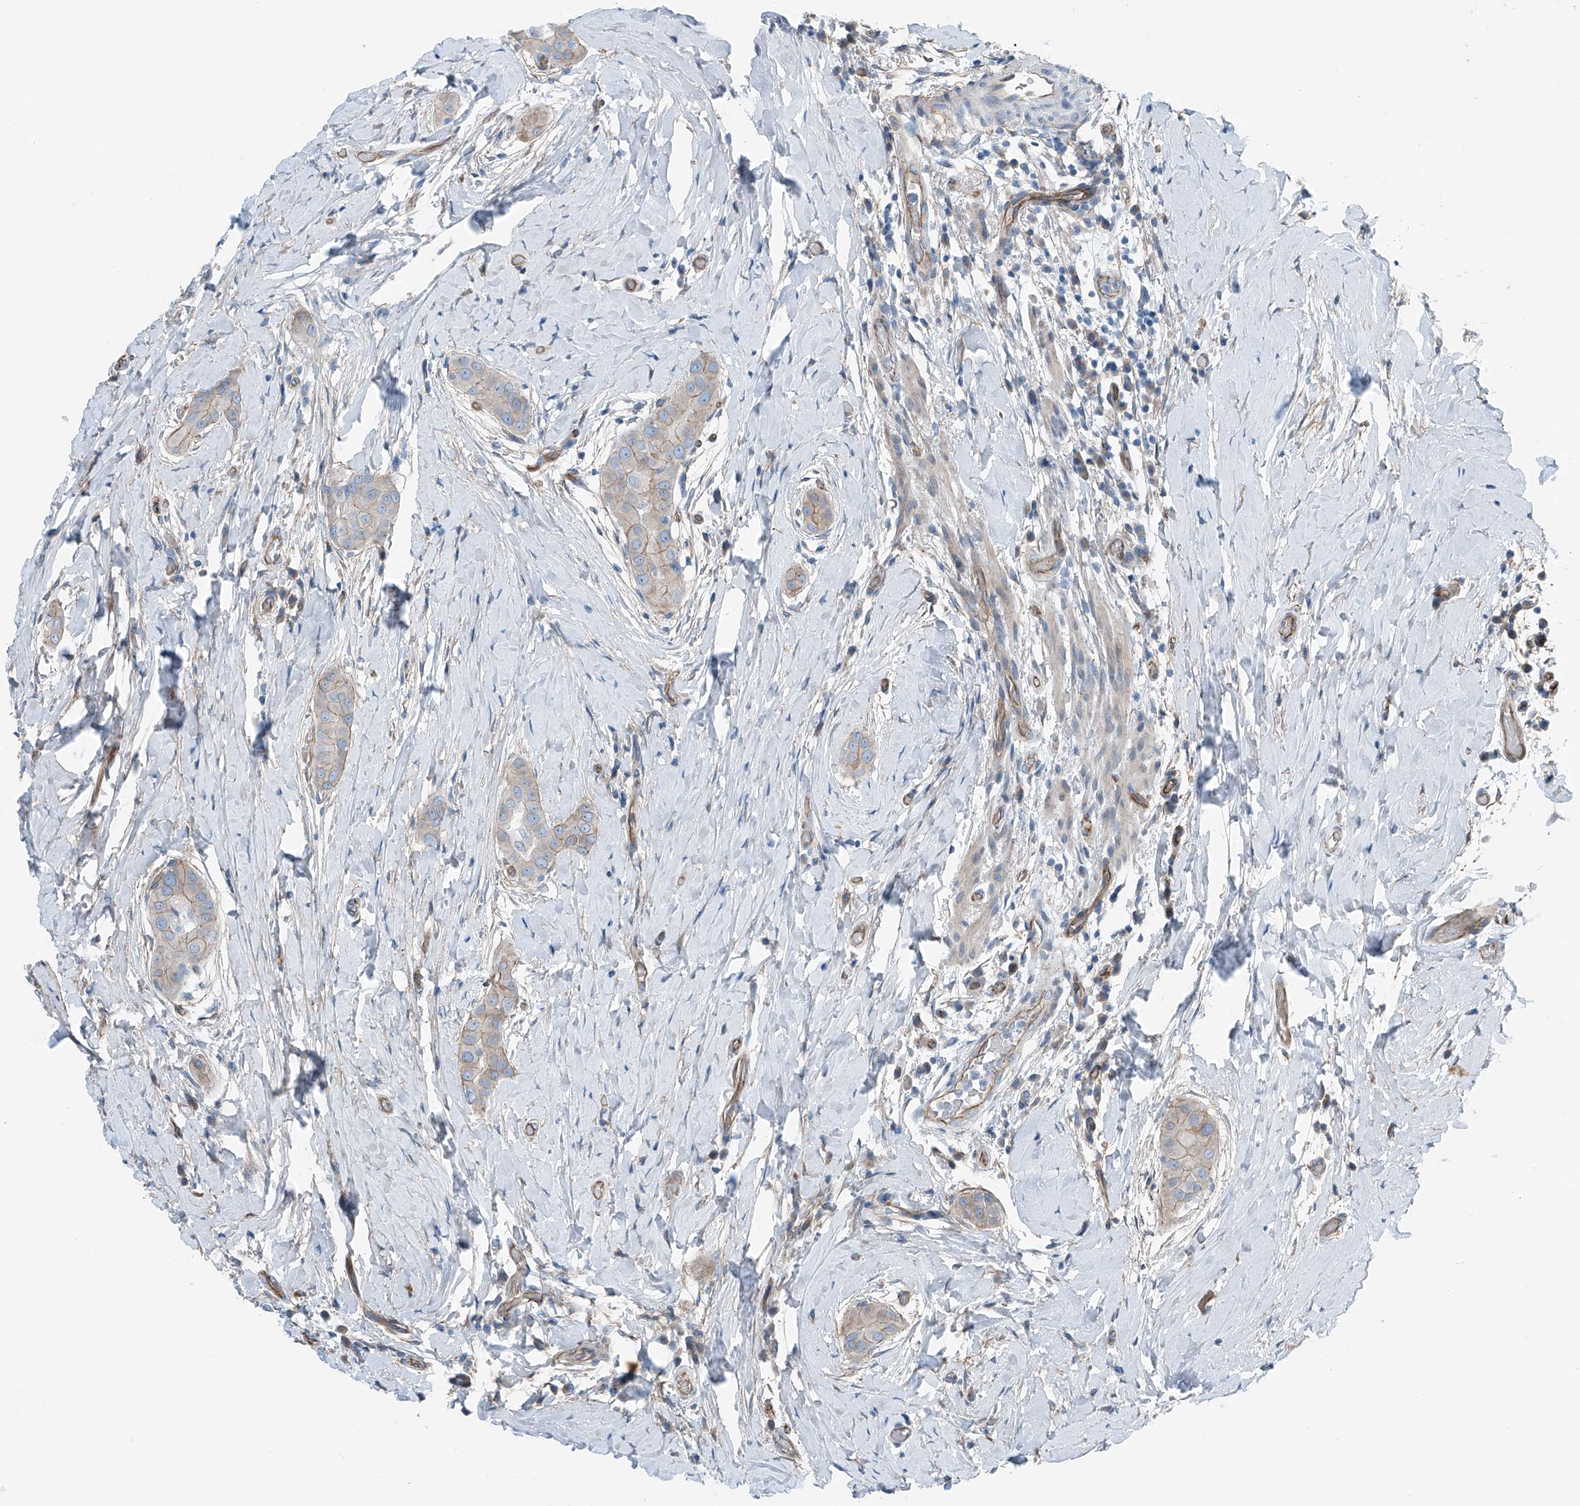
{"staining": {"intensity": "moderate", "quantity": "25%-75%", "location": "cytoplasmic/membranous"}, "tissue": "thyroid cancer", "cell_type": "Tumor cells", "image_type": "cancer", "snomed": [{"axis": "morphology", "description": "Papillary adenocarcinoma, NOS"}, {"axis": "topography", "description": "Thyroid gland"}], "caption": "Protein expression analysis of thyroid papillary adenocarcinoma exhibits moderate cytoplasmic/membranous staining in about 25%-75% of tumor cells.", "gene": "THEMIS2", "patient": {"sex": "male", "age": 33}}